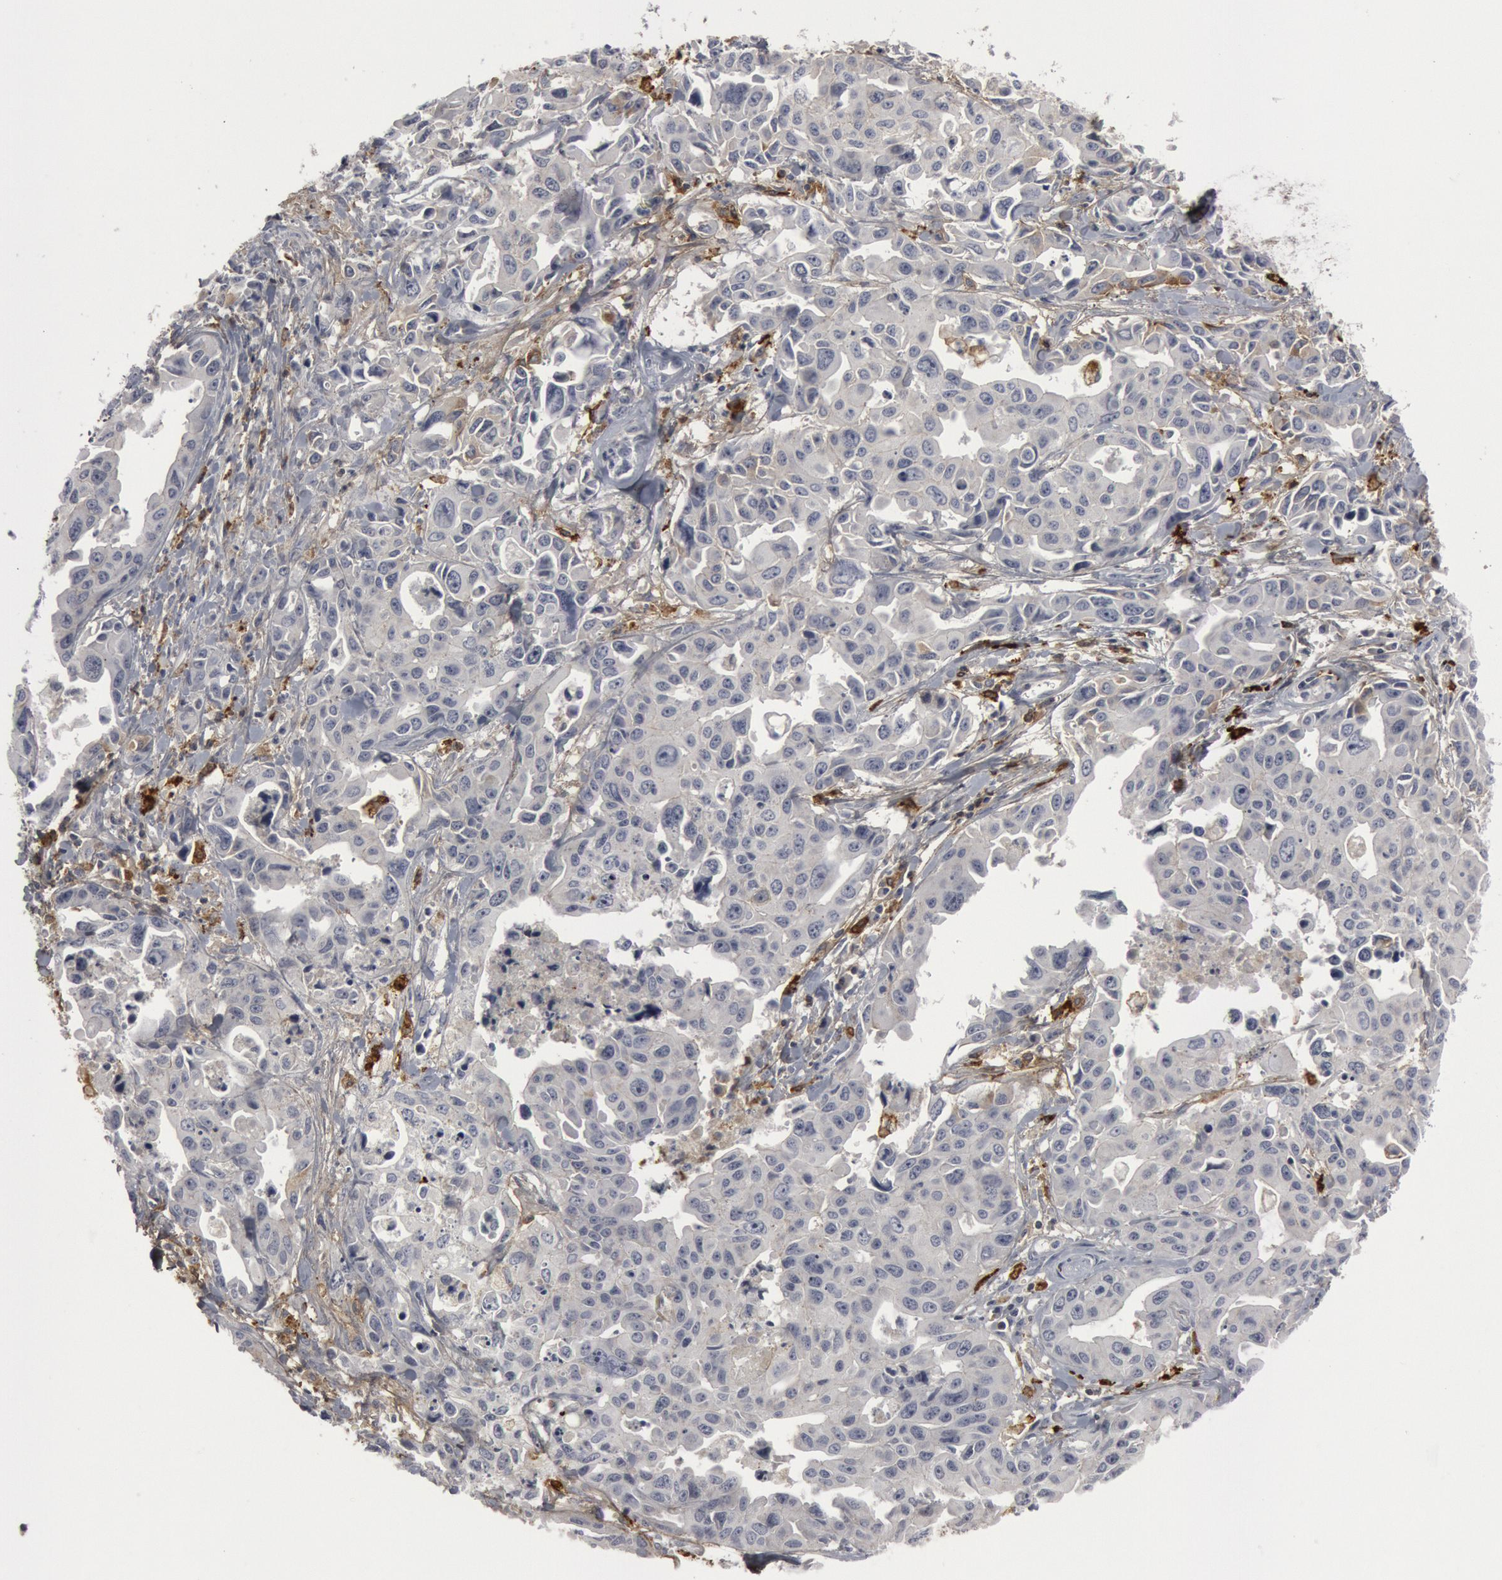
{"staining": {"intensity": "negative", "quantity": "none", "location": "none"}, "tissue": "lung cancer", "cell_type": "Tumor cells", "image_type": "cancer", "snomed": [{"axis": "morphology", "description": "Adenocarcinoma, NOS"}, {"axis": "topography", "description": "Lung"}], "caption": "Immunohistochemical staining of human lung adenocarcinoma shows no significant positivity in tumor cells. Nuclei are stained in blue.", "gene": "C1QC", "patient": {"sex": "male", "age": 64}}